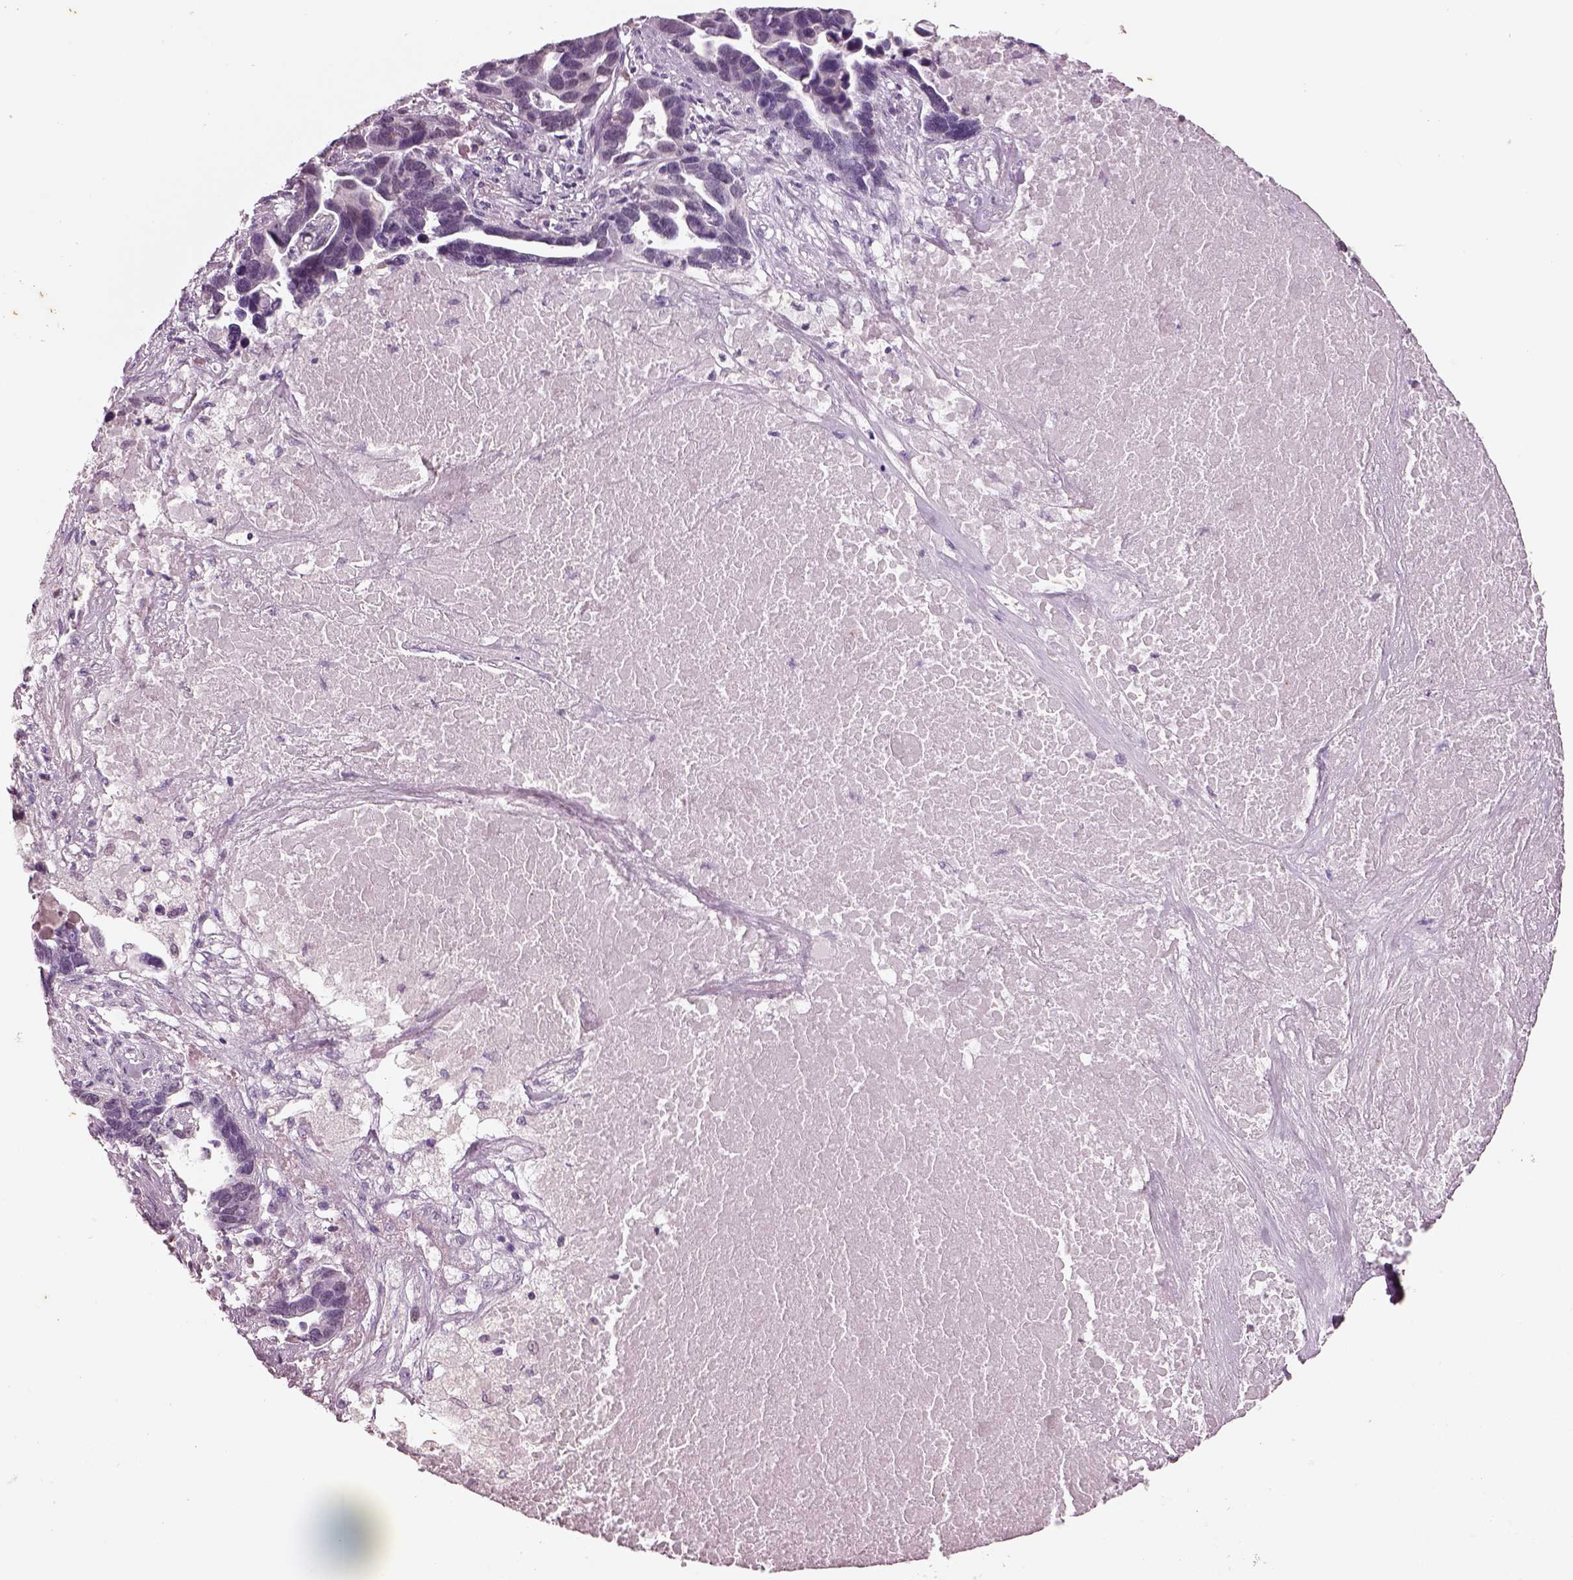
{"staining": {"intensity": "weak", "quantity": ">75%", "location": "cytoplasmic/membranous"}, "tissue": "ovarian cancer", "cell_type": "Tumor cells", "image_type": "cancer", "snomed": [{"axis": "morphology", "description": "Cystadenocarcinoma, serous, NOS"}, {"axis": "topography", "description": "Ovary"}], "caption": "Tumor cells exhibit low levels of weak cytoplasmic/membranous positivity in about >75% of cells in serous cystadenocarcinoma (ovarian).", "gene": "ELSPBP1", "patient": {"sex": "female", "age": 54}}